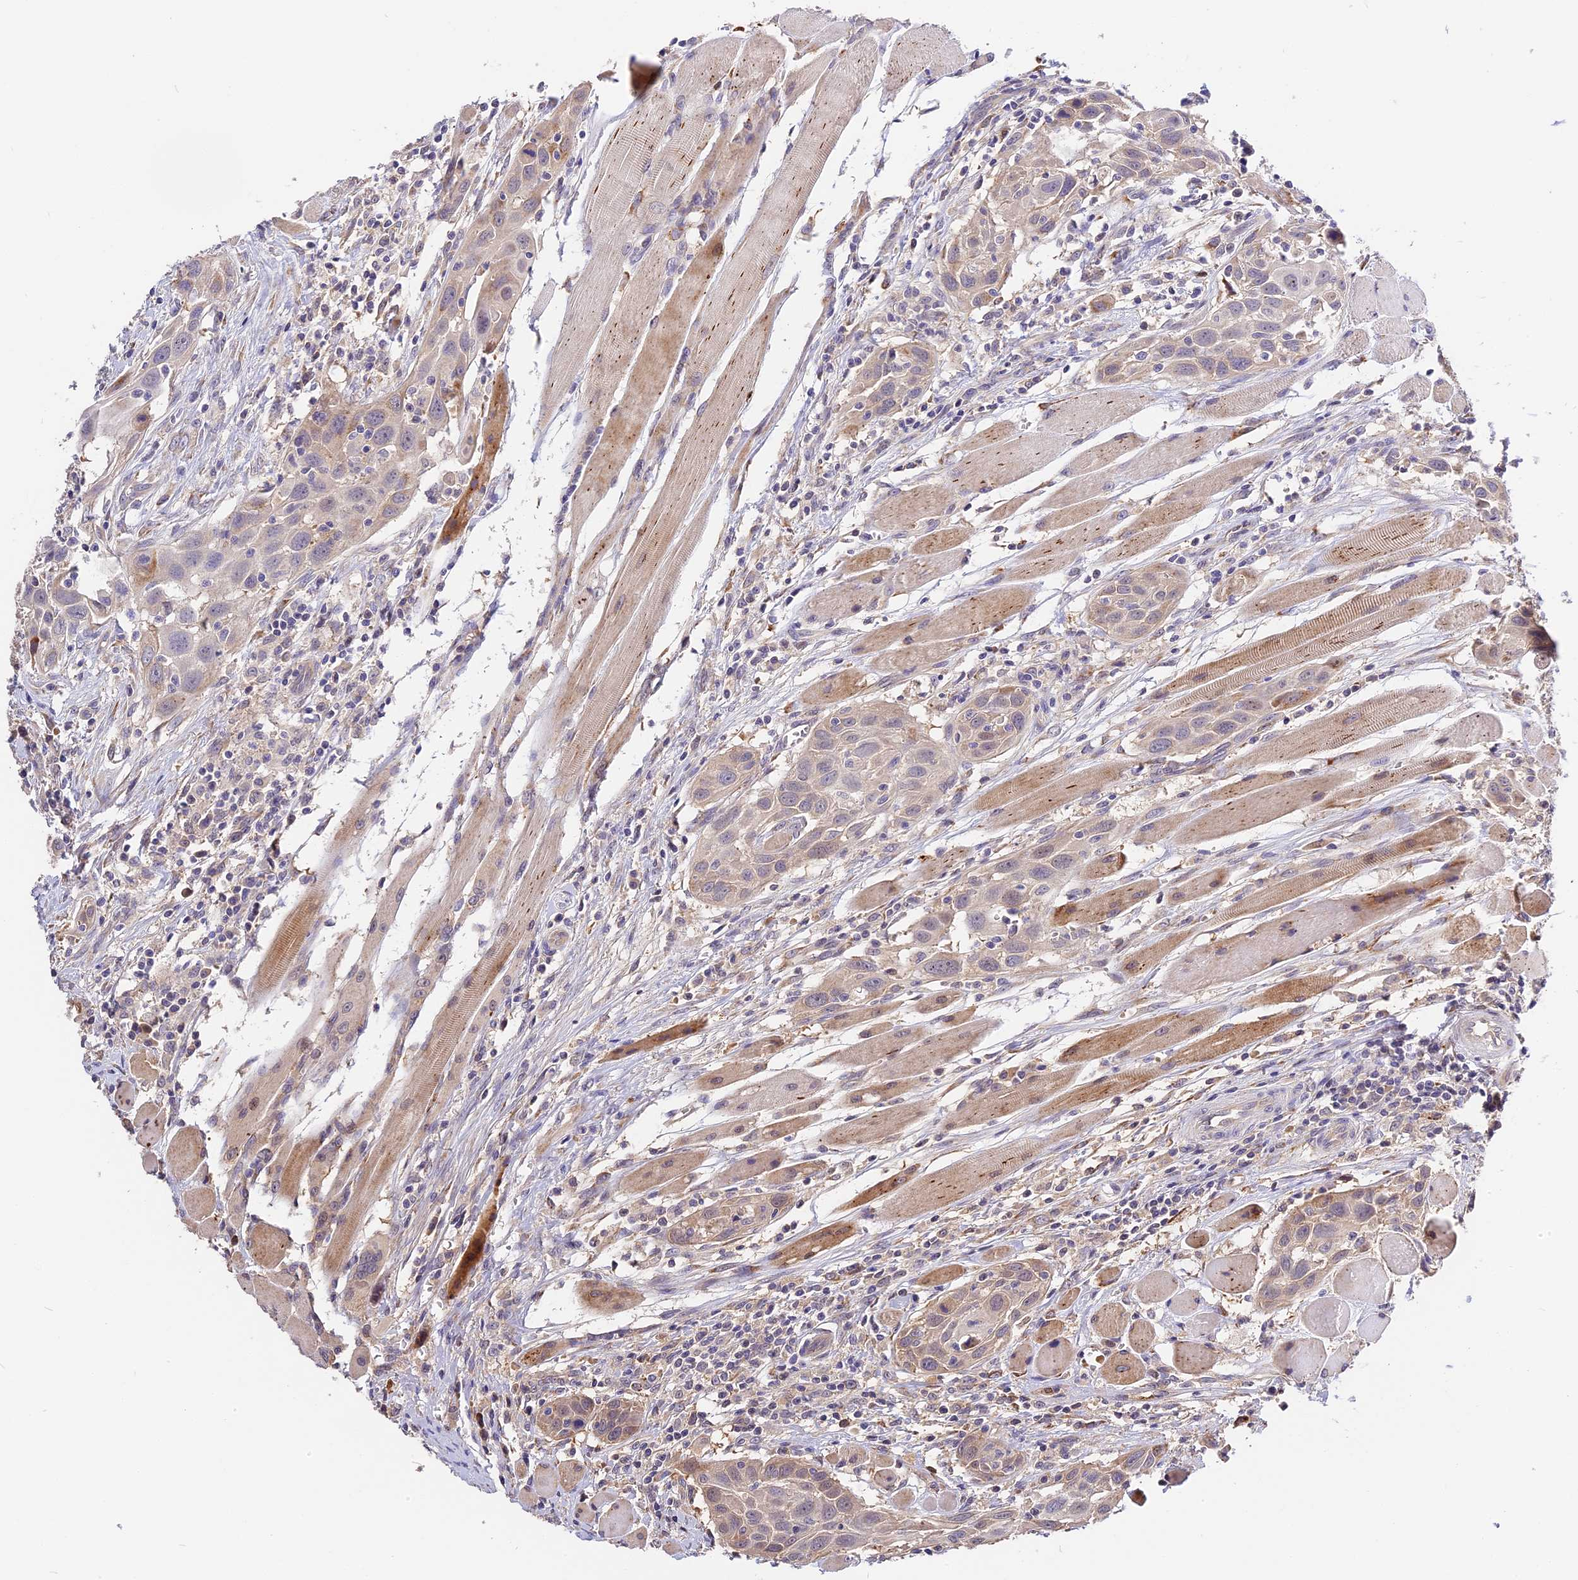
{"staining": {"intensity": "weak", "quantity": "25%-75%", "location": "cytoplasmic/membranous"}, "tissue": "head and neck cancer", "cell_type": "Tumor cells", "image_type": "cancer", "snomed": [{"axis": "morphology", "description": "Squamous cell carcinoma, NOS"}, {"axis": "topography", "description": "Oral tissue"}, {"axis": "topography", "description": "Head-Neck"}], "caption": "Head and neck cancer (squamous cell carcinoma) tissue exhibits weak cytoplasmic/membranous positivity in about 25%-75% of tumor cells, visualized by immunohistochemistry.", "gene": "BSCL2", "patient": {"sex": "female", "age": 50}}